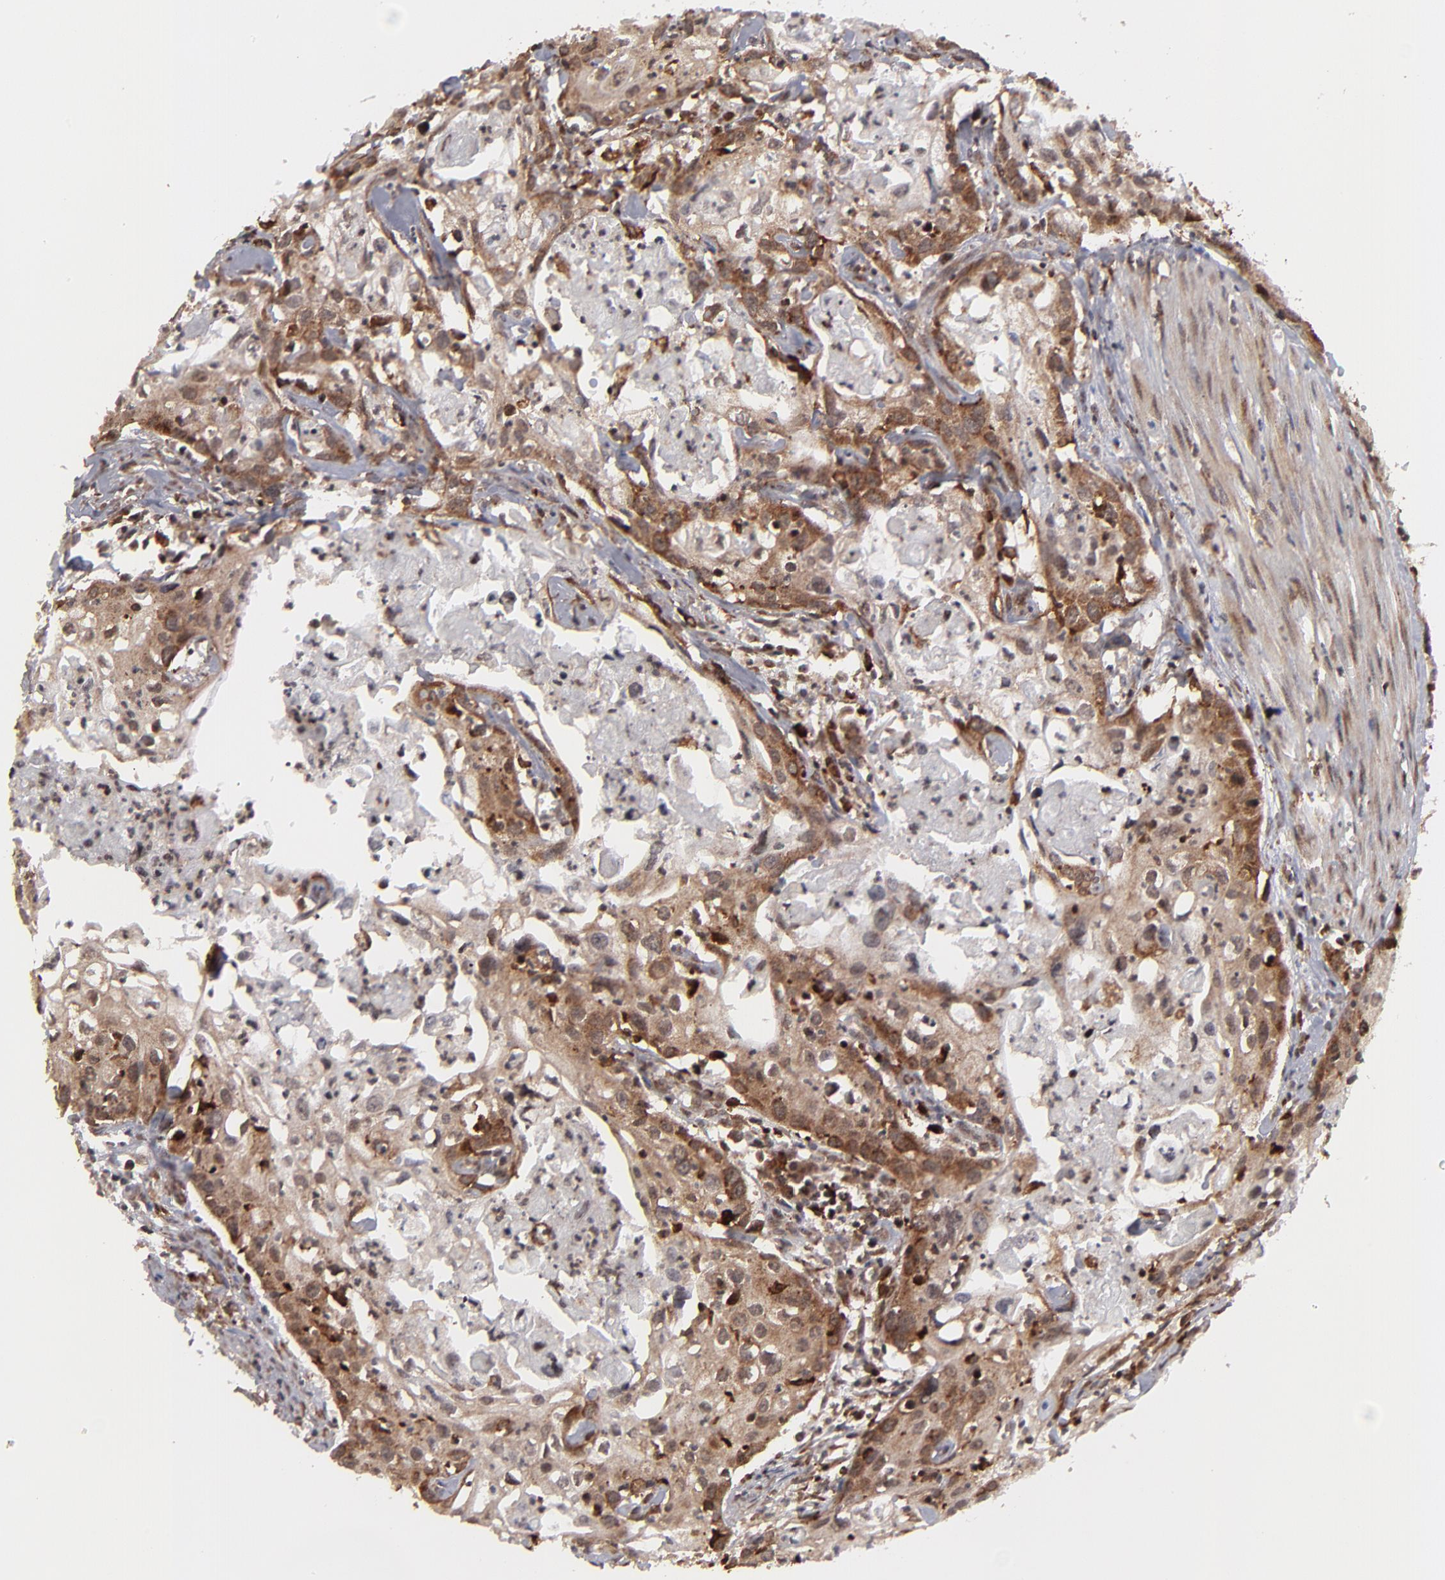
{"staining": {"intensity": "moderate", "quantity": ">75%", "location": "cytoplasmic/membranous,nuclear"}, "tissue": "urothelial cancer", "cell_type": "Tumor cells", "image_type": "cancer", "snomed": [{"axis": "morphology", "description": "Urothelial carcinoma, High grade"}, {"axis": "topography", "description": "Urinary bladder"}], "caption": "Immunohistochemical staining of high-grade urothelial carcinoma reveals moderate cytoplasmic/membranous and nuclear protein expression in about >75% of tumor cells. The protein is stained brown, and the nuclei are stained in blue (DAB IHC with brightfield microscopy, high magnification).", "gene": "RGS6", "patient": {"sex": "male", "age": 54}}